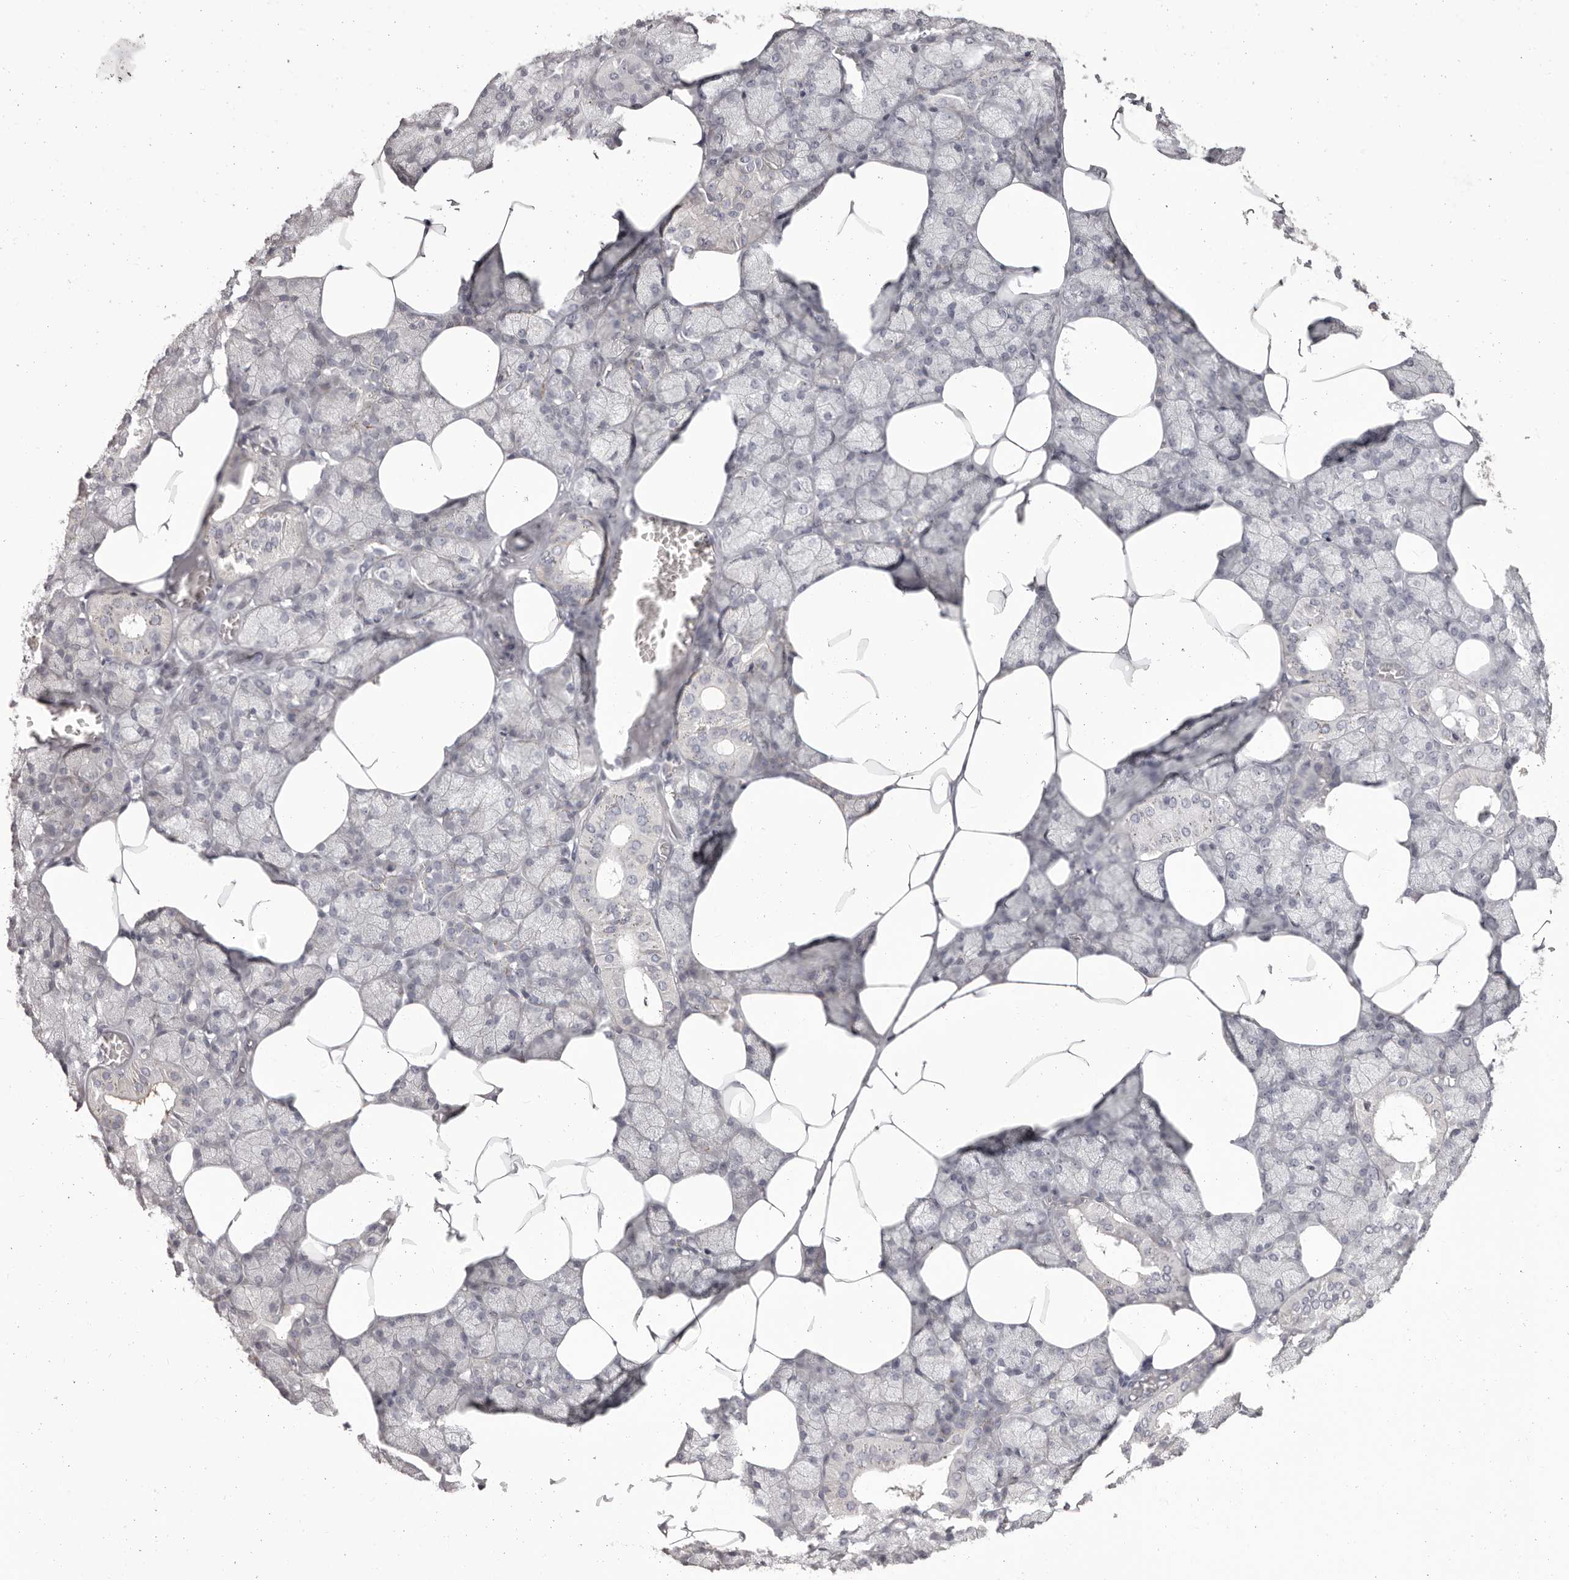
{"staining": {"intensity": "weak", "quantity": "<25%", "location": "cytoplasmic/membranous"}, "tissue": "salivary gland", "cell_type": "Glandular cells", "image_type": "normal", "snomed": [{"axis": "morphology", "description": "Normal tissue, NOS"}, {"axis": "topography", "description": "Salivary gland"}], "caption": "Immunohistochemical staining of normal human salivary gland shows no significant expression in glandular cells. (Immunohistochemistry, brightfield microscopy, high magnification).", "gene": "OTUD3", "patient": {"sex": "male", "age": 62}}